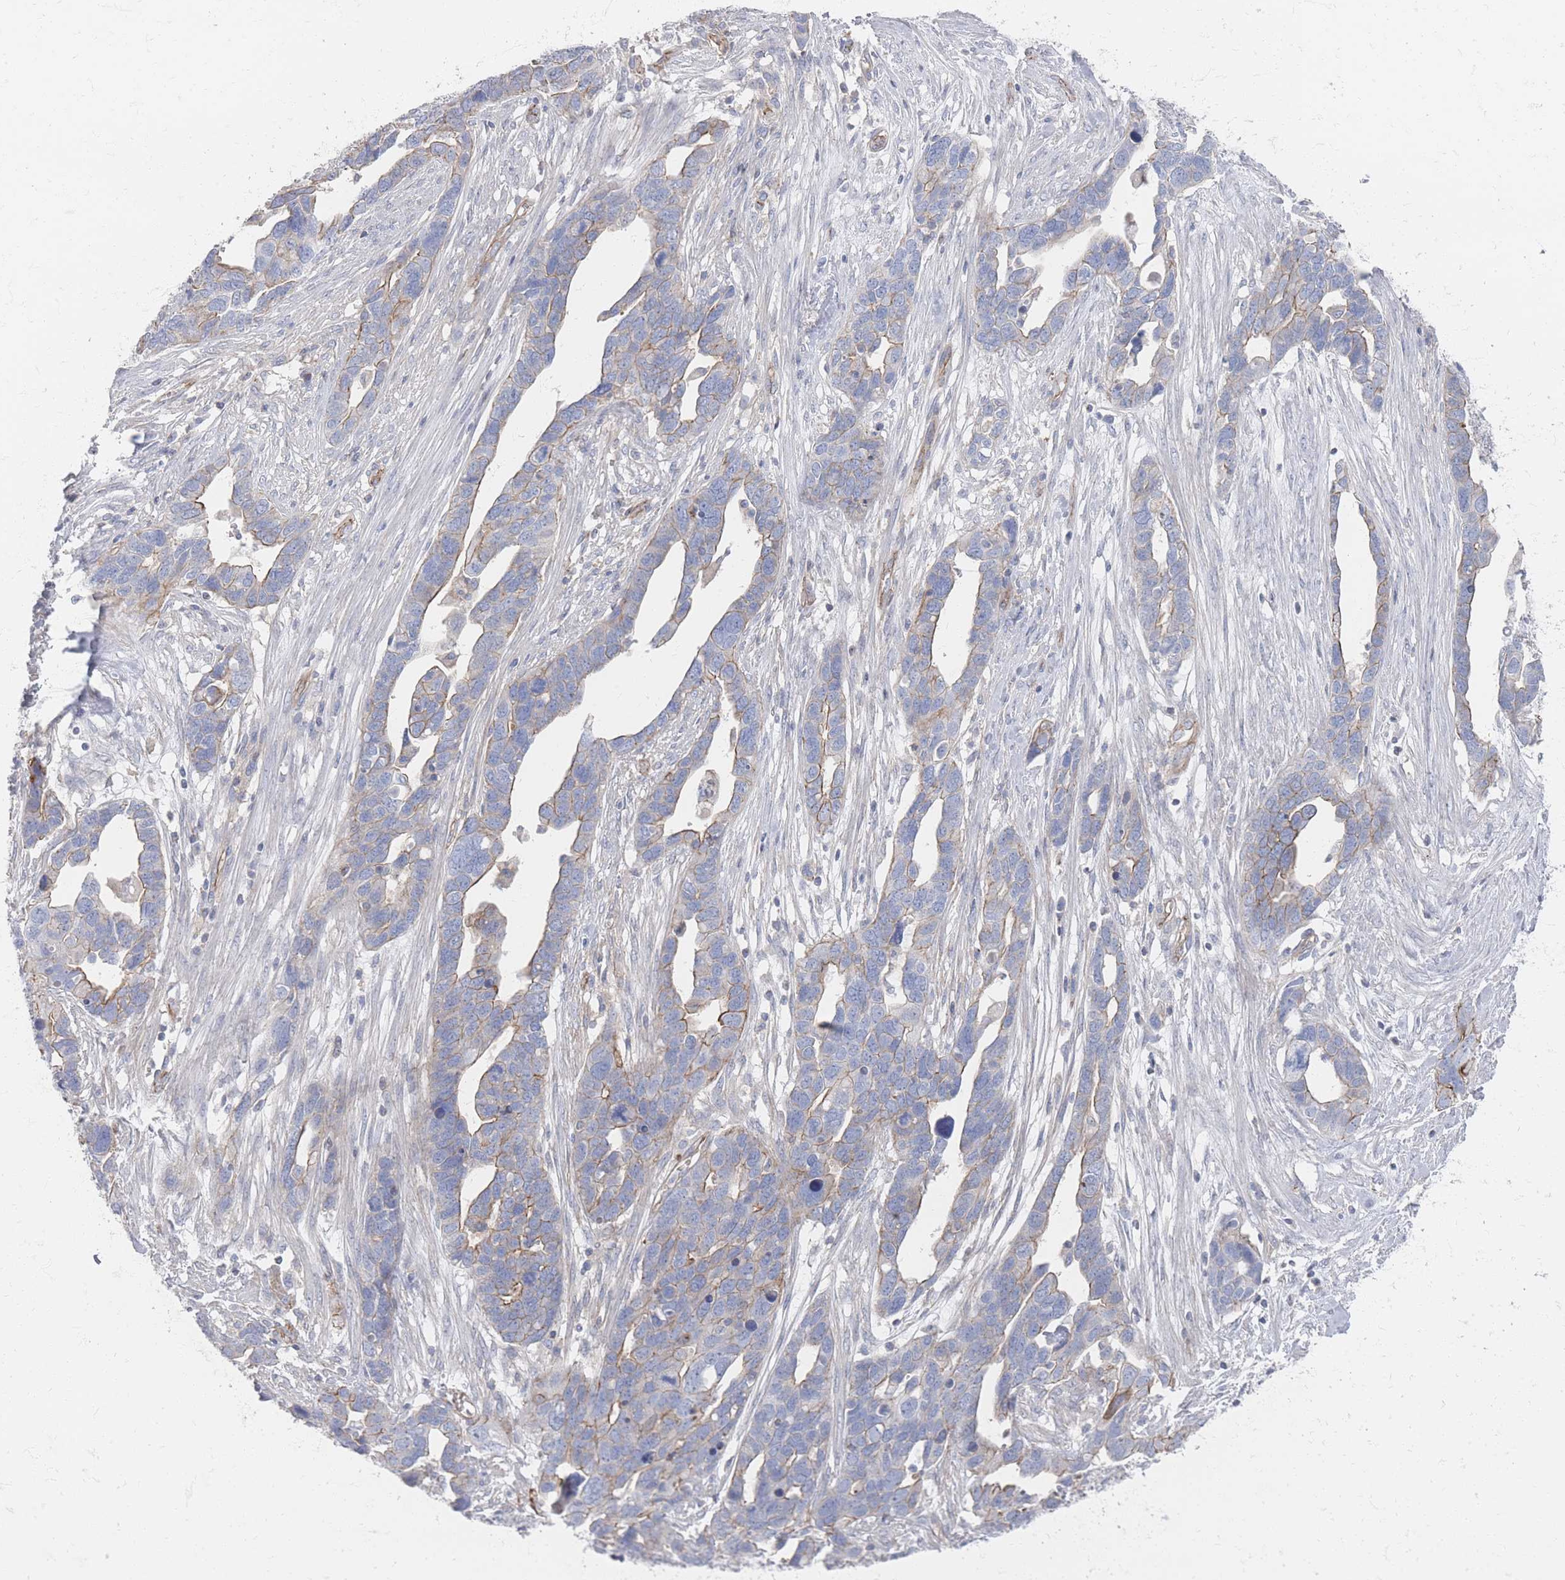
{"staining": {"intensity": "moderate", "quantity": "<25%", "location": "cytoplasmic/membranous"}, "tissue": "ovarian cancer", "cell_type": "Tumor cells", "image_type": "cancer", "snomed": [{"axis": "morphology", "description": "Cystadenocarcinoma, serous, NOS"}, {"axis": "topography", "description": "Ovary"}], "caption": "Ovarian cancer tissue displays moderate cytoplasmic/membranous staining in about <25% of tumor cells, visualized by immunohistochemistry.", "gene": "GNB1", "patient": {"sex": "female", "age": 54}}